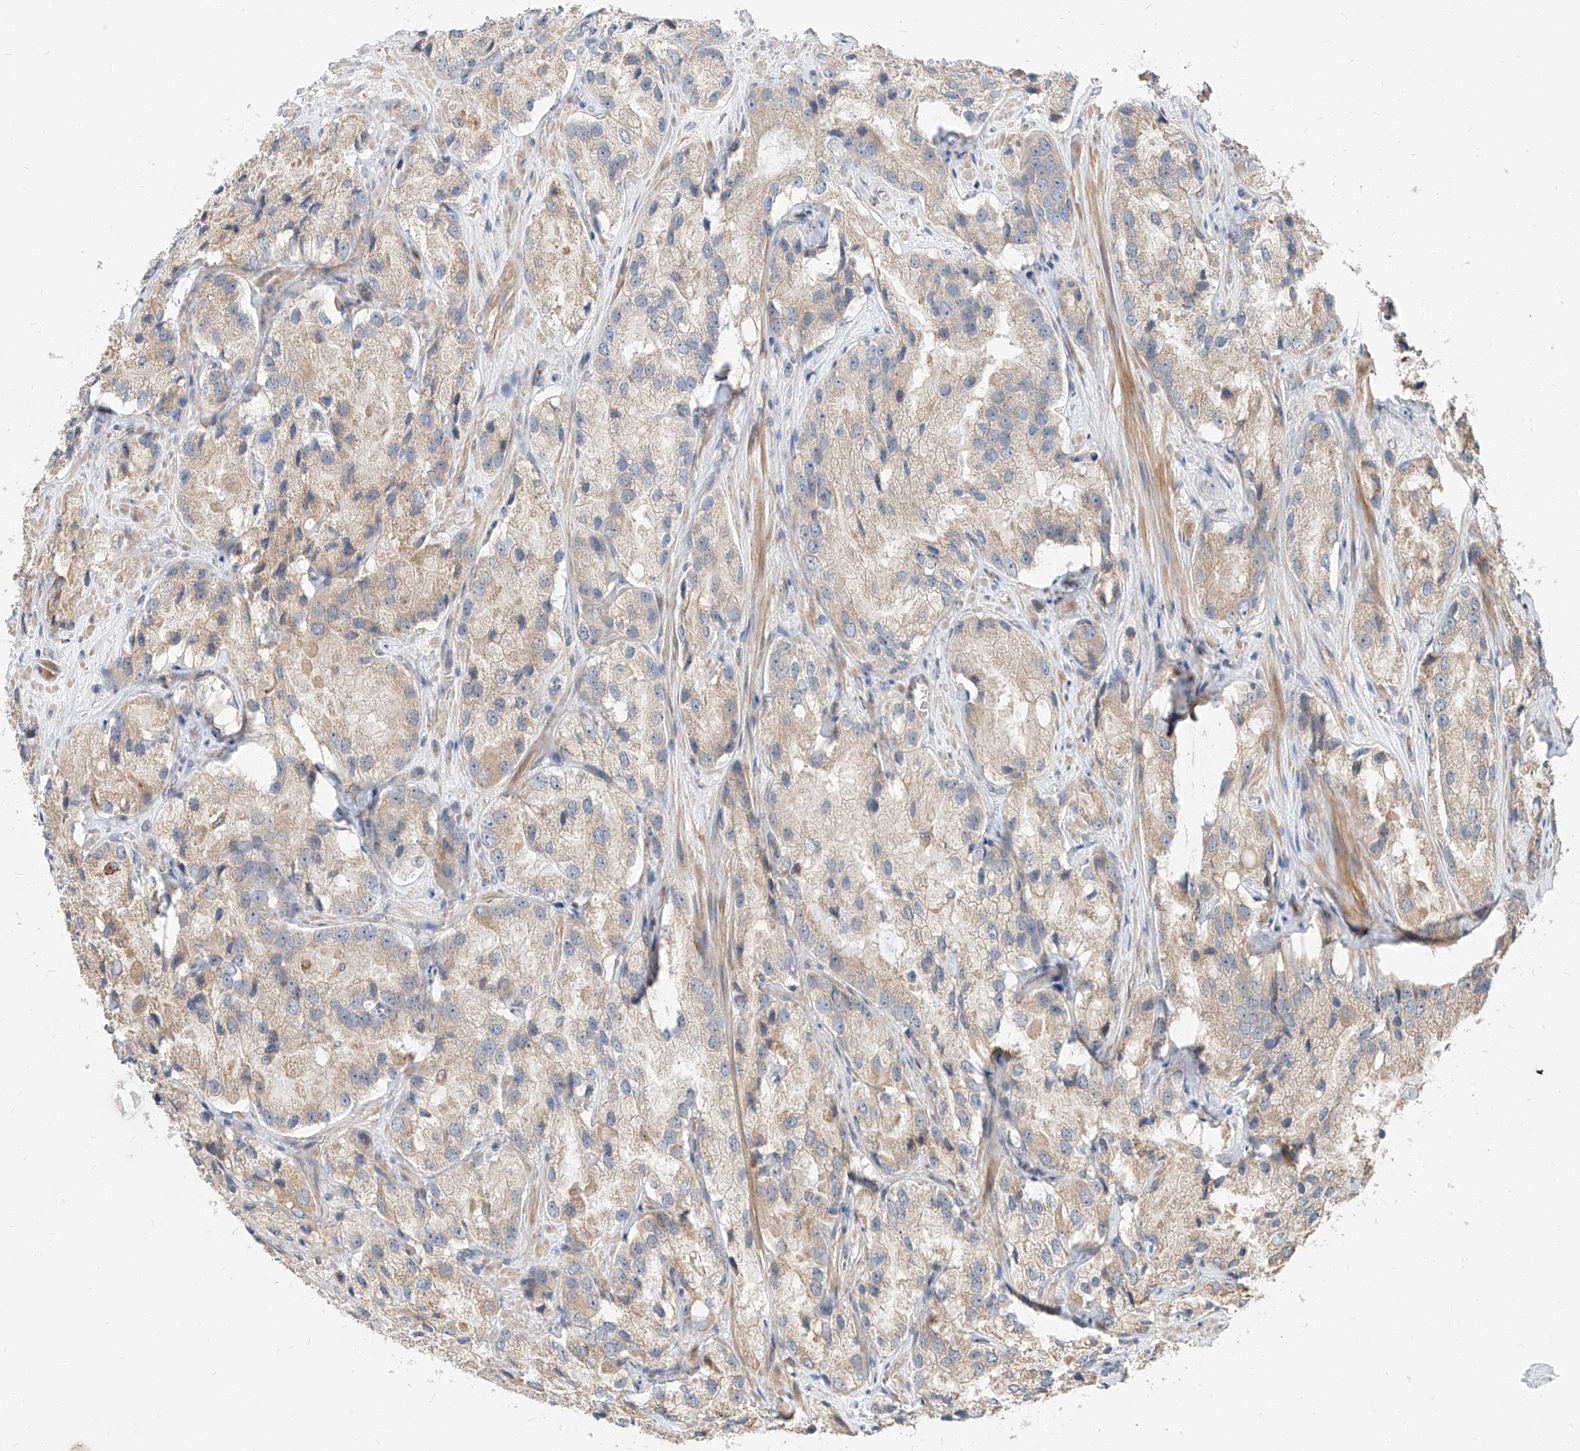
{"staining": {"intensity": "negative", "quantity": "none", "location": "none"}, "tissue": "prostate cancer", "cell_type": "Tumor cells", "image_type": "cancer", "snomed": [{"axis": "morphology", "description": "Adenocarcinoma, High grade"}, {"axis": "topography", "description": "Prostate"}], "caption": "DAB immunohistochemical staining of prostate high-grade adenocarcinoma demonstrates no significant expression in tumor cells. (Stains: DAB immunohistochemistry (IHC) with hematoxylin counter stain, Microscopy: brightfield microscopy at high magnification).", "gene": "STX19", "patient": {"sex": "male", "age": 66}}